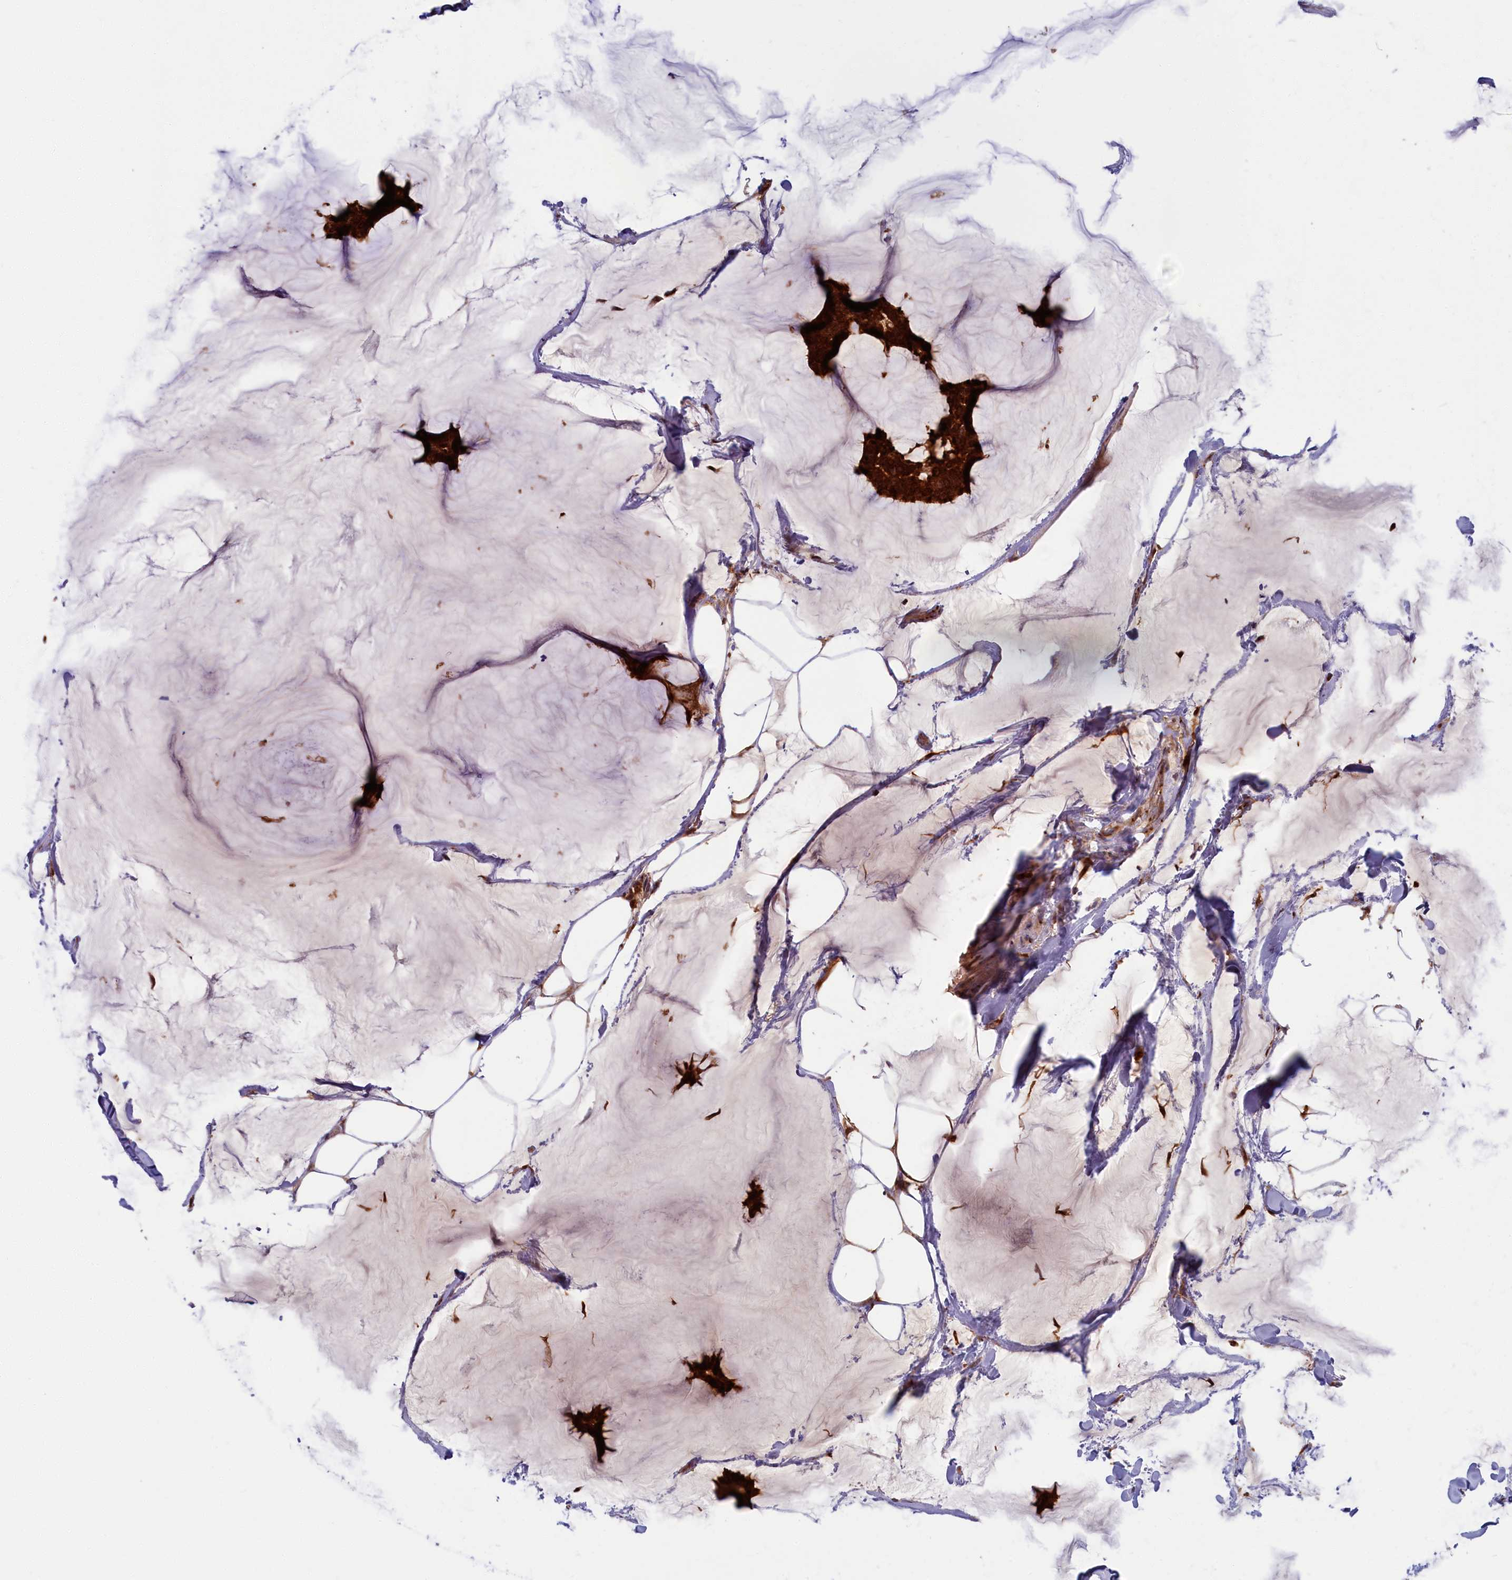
{"staining": {"intensity": "strong", "quantity": ">75%", "location": "cytoplasmic/membranous"}, "tissue": "breast cancer", "cell_type": "Tumor cells", "image_type": "cancer", "snomed": [{"axis": "morphology", "description": "Duct carcinoma"}, {"axis": "topography", "description": "Breast"}], "caption": "Human breast infiltrating ductal carcinoma stained for a protein (brown) demonstrates strong cytoplasmic/membranous positive expression in approximately >75% of tumor cells.", "gene": "BLVRB", "patient": {"sex": "female", "age": 93}}